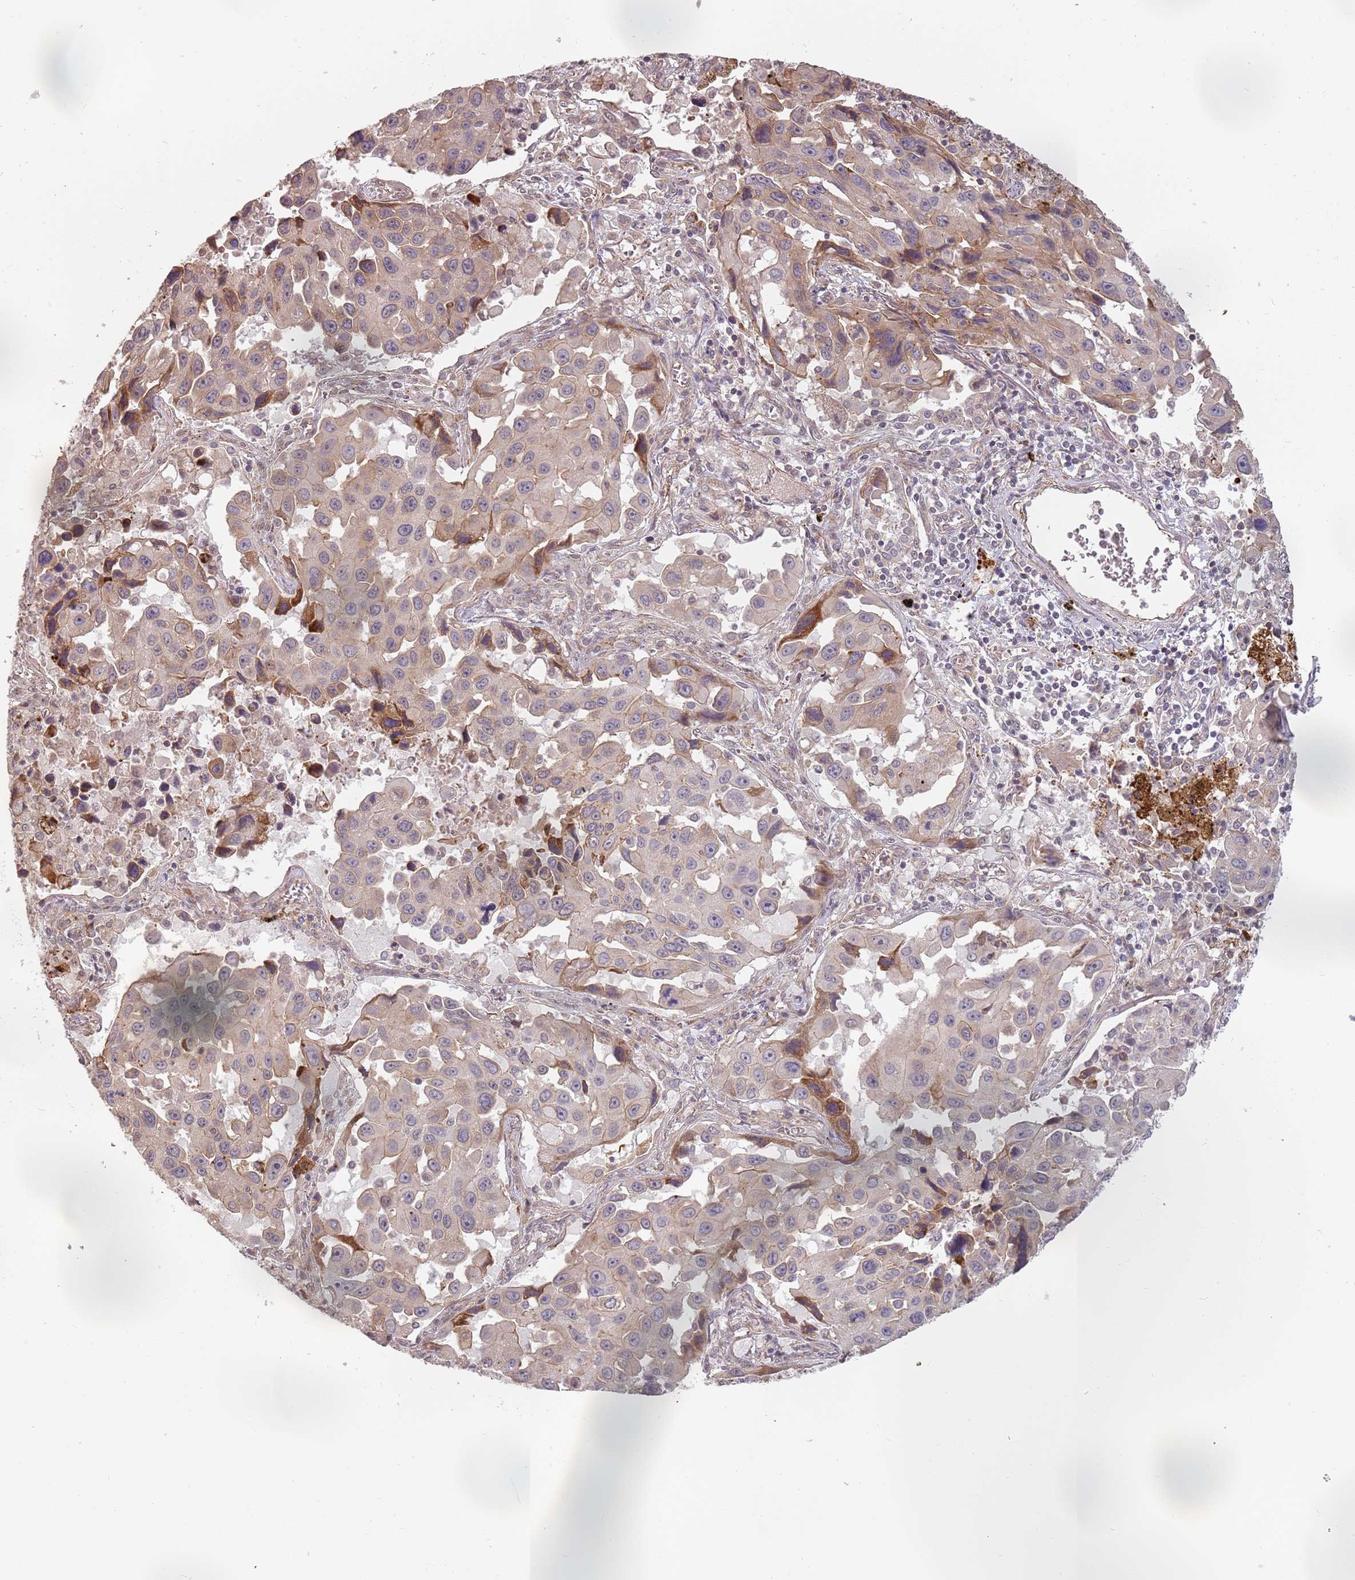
{"staining": {"intensity": "moderate", "quantity": "<25%", "location": "cytoplasmic/membranous"}, "tissue": "lung cancer", "cell_type": "Tumor cells", "image_type": "cancer", "snomed": [{"axis": "morphology", "description": "Adenocarcinoma, NOS"}, {"axis": "topography", "description": "Lung"}], "caption": "Adenocarcinoma (lung) was stained to show a protein in brown. There is low levels of moderate cytoplasmic/membranous positivity in approximately <25% of tumor cells.", "gene": "PPP1R14C", "patient": {"sex": "male", "age": 66}}